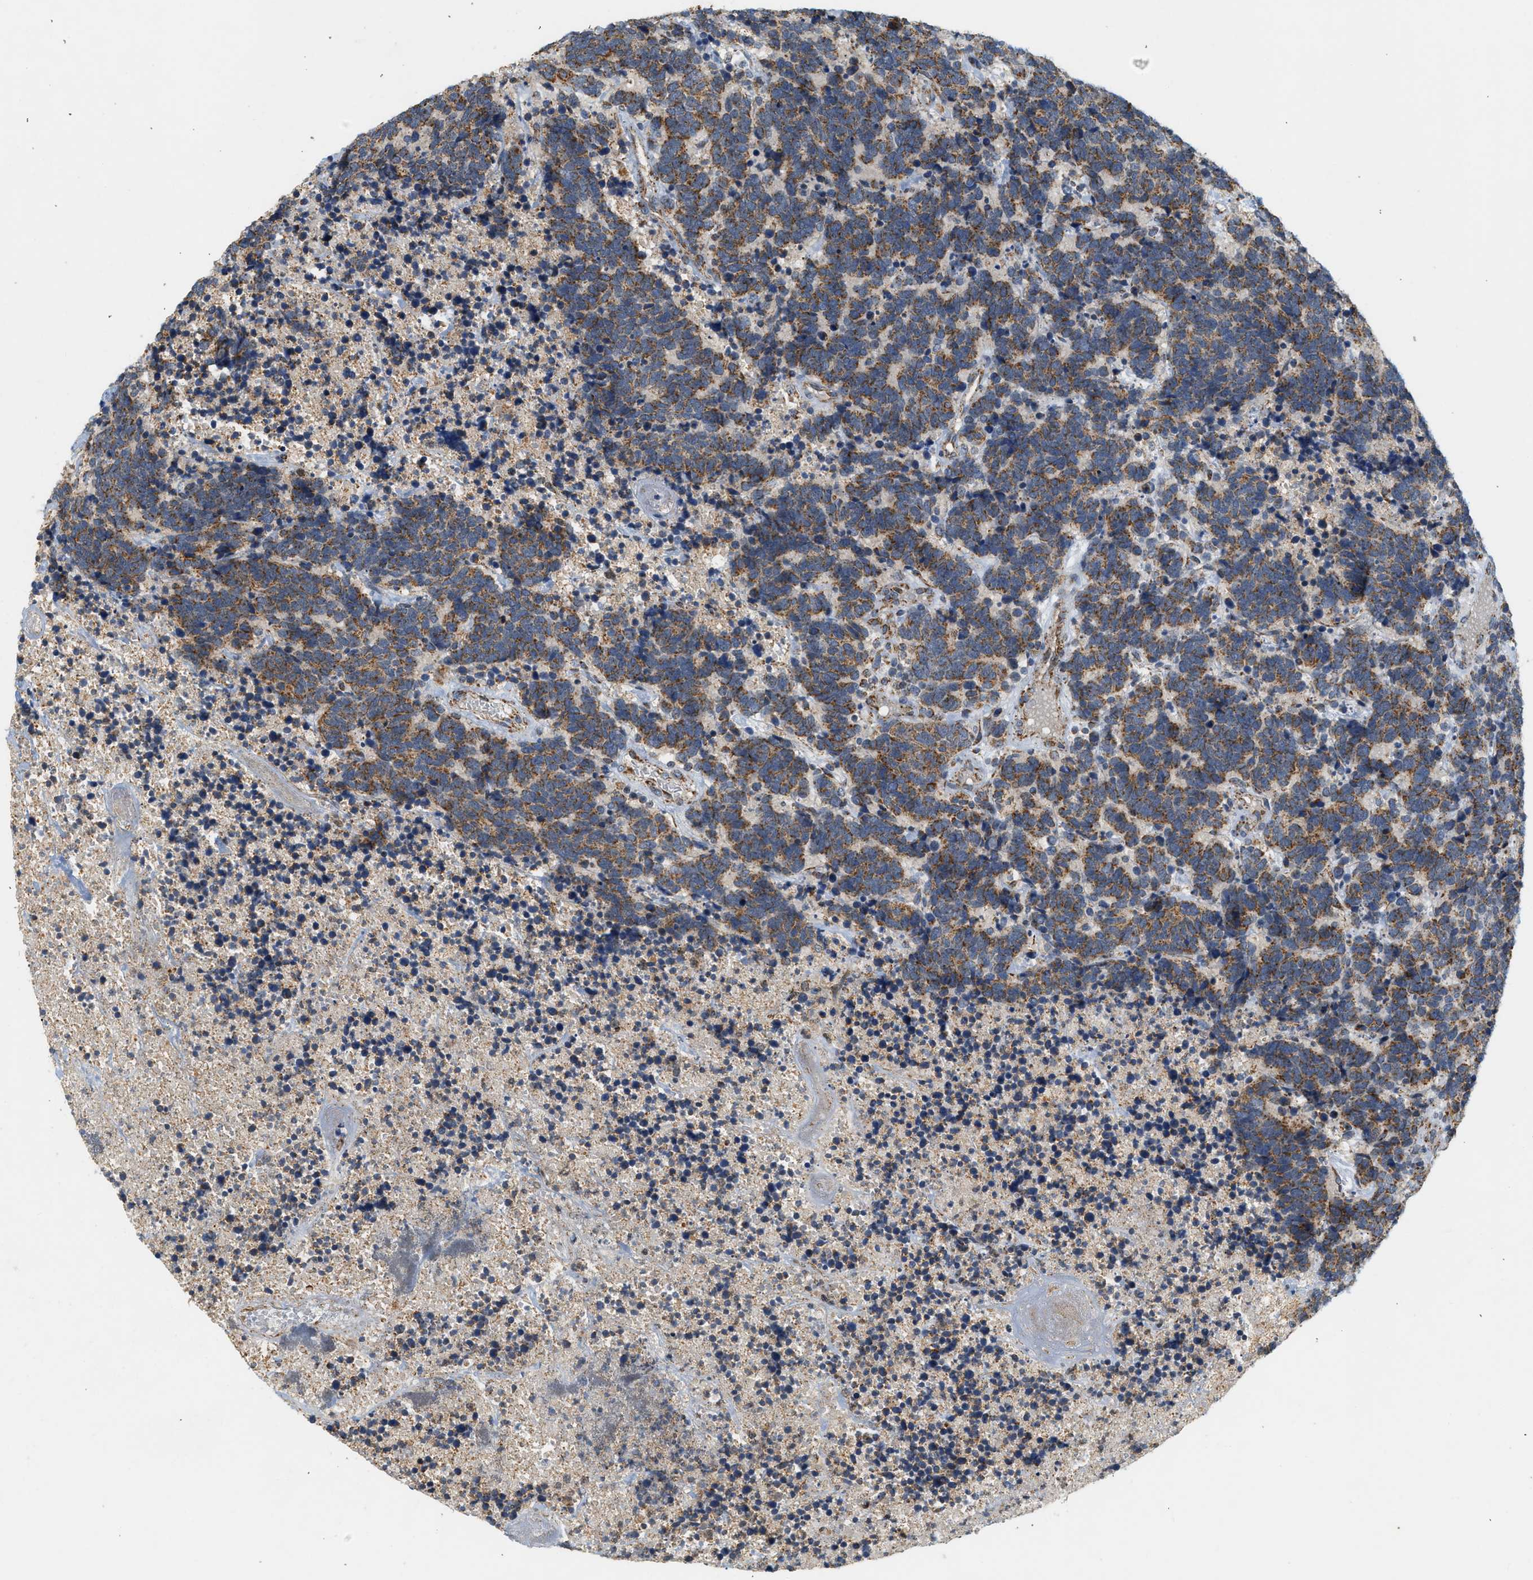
{"staining": {"intensity": "moderate", "quantity": ">75%", "location": "cytoplasmic/membranous"}, "tissue": "carcinoid", "cell_type": "Tumor cells", "image_type": "cancer", "snomed": [{"axis": "morphology", "description": "Carcinoma, NOS"}, {"axis": "morphology", "description": "Carcinoid, malignant, NOS"}, {"axis": "topography", "description": "Urinary bladder"}], "caption": "Protein staining by IHC reveals moderate cytoplasmic/membranous staining in approximately >75% of tumor cells in carcinoma.", "gene": "MCU", "patient": {"sex": "male", "age": 57}}